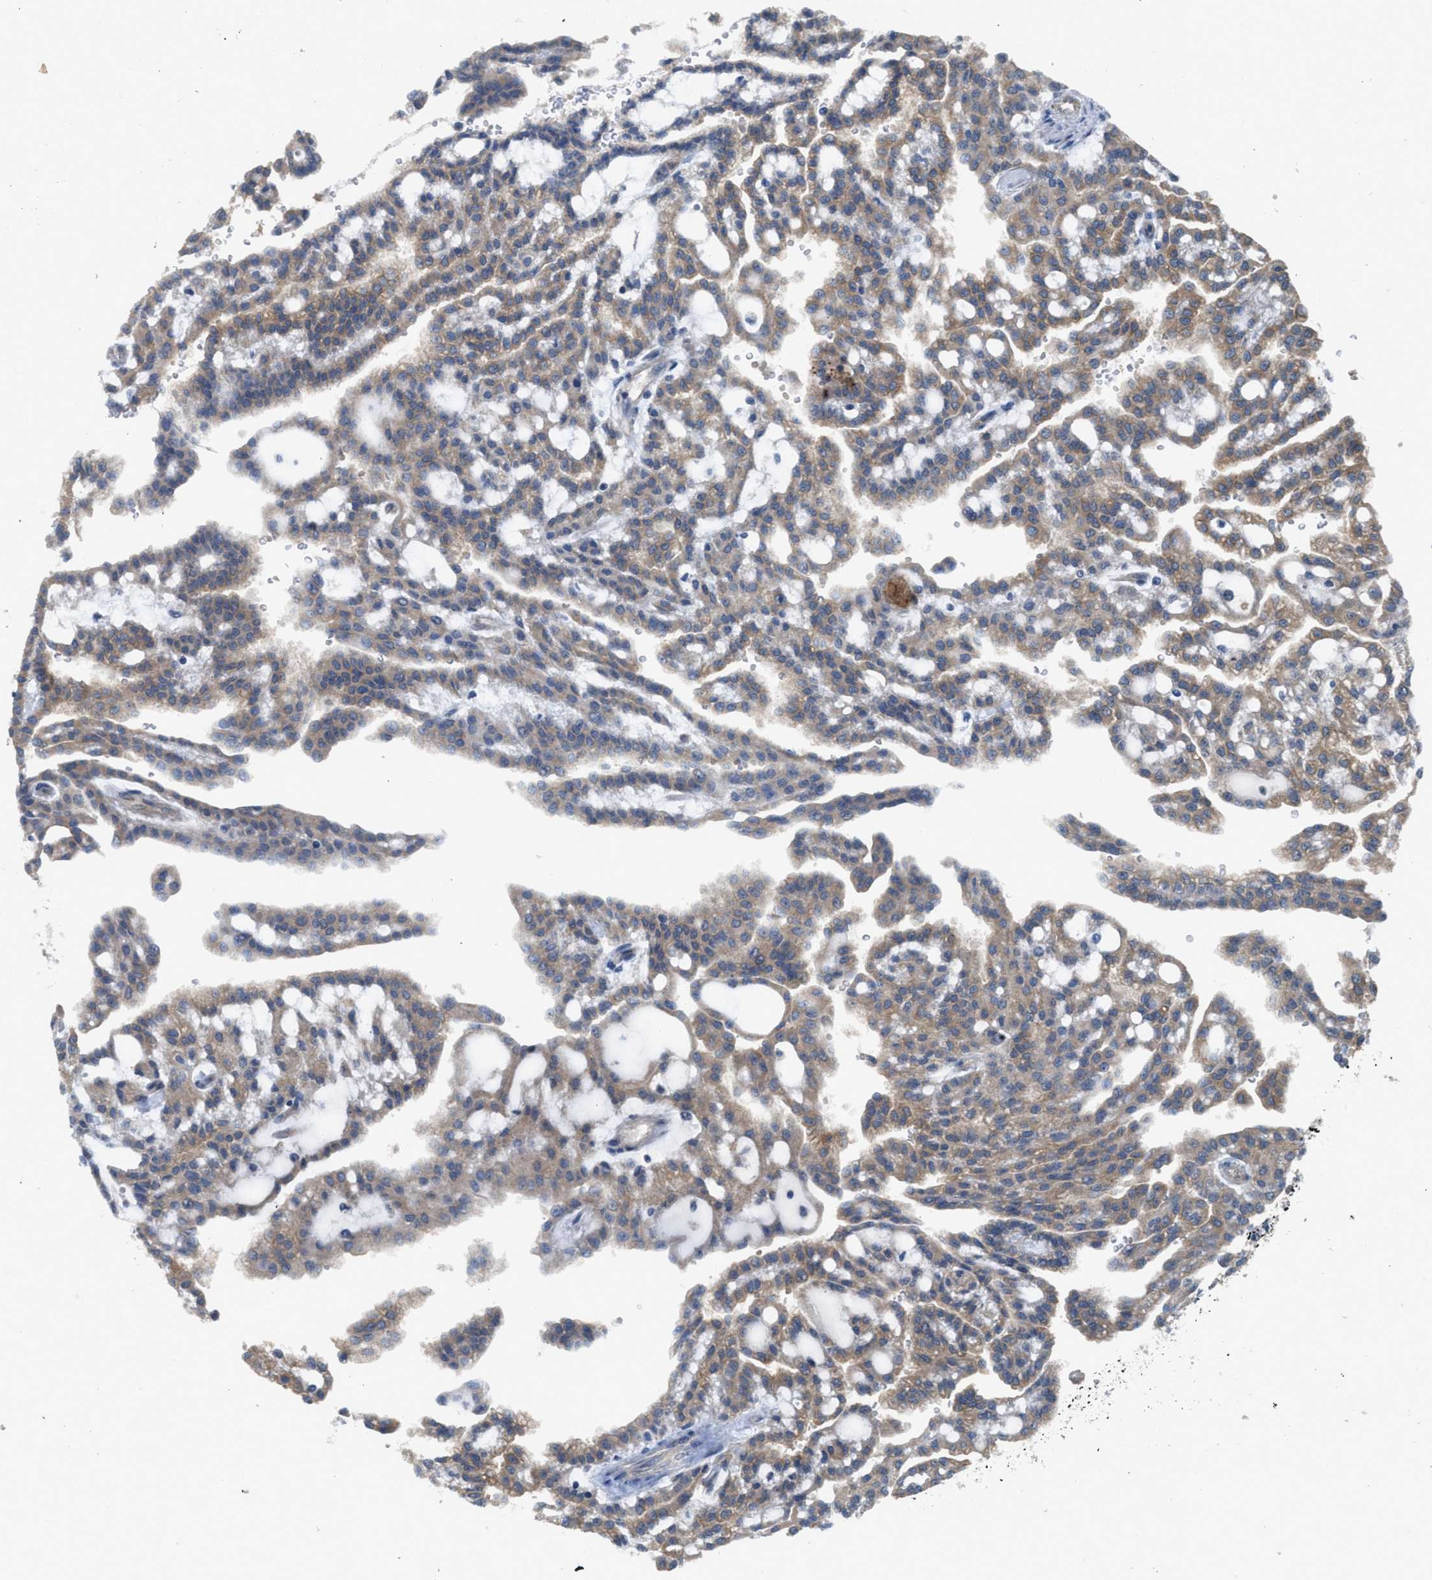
{"staining": {"intensity": "weak", "quantity": ">75%", "location": "cytoplasmic/membranous"}, "tissue": "renal cancer", "cell_type": "Tumor cells", "image_type": "cancer", "snomed": [{"axis": "morphology", "description": "Adenocarcinoma, NOS"}, {"axis": "topography", "description": "Kidney"}], "caption": "Immunohistochemical staining of renal cancer (adenocarcinoma) displays low levels of weak cytoplasmic/membranous staining in approximately >75% of tumor cells.", "gene": "PANX1", "patient": {"sex": "male", "age": 63}}